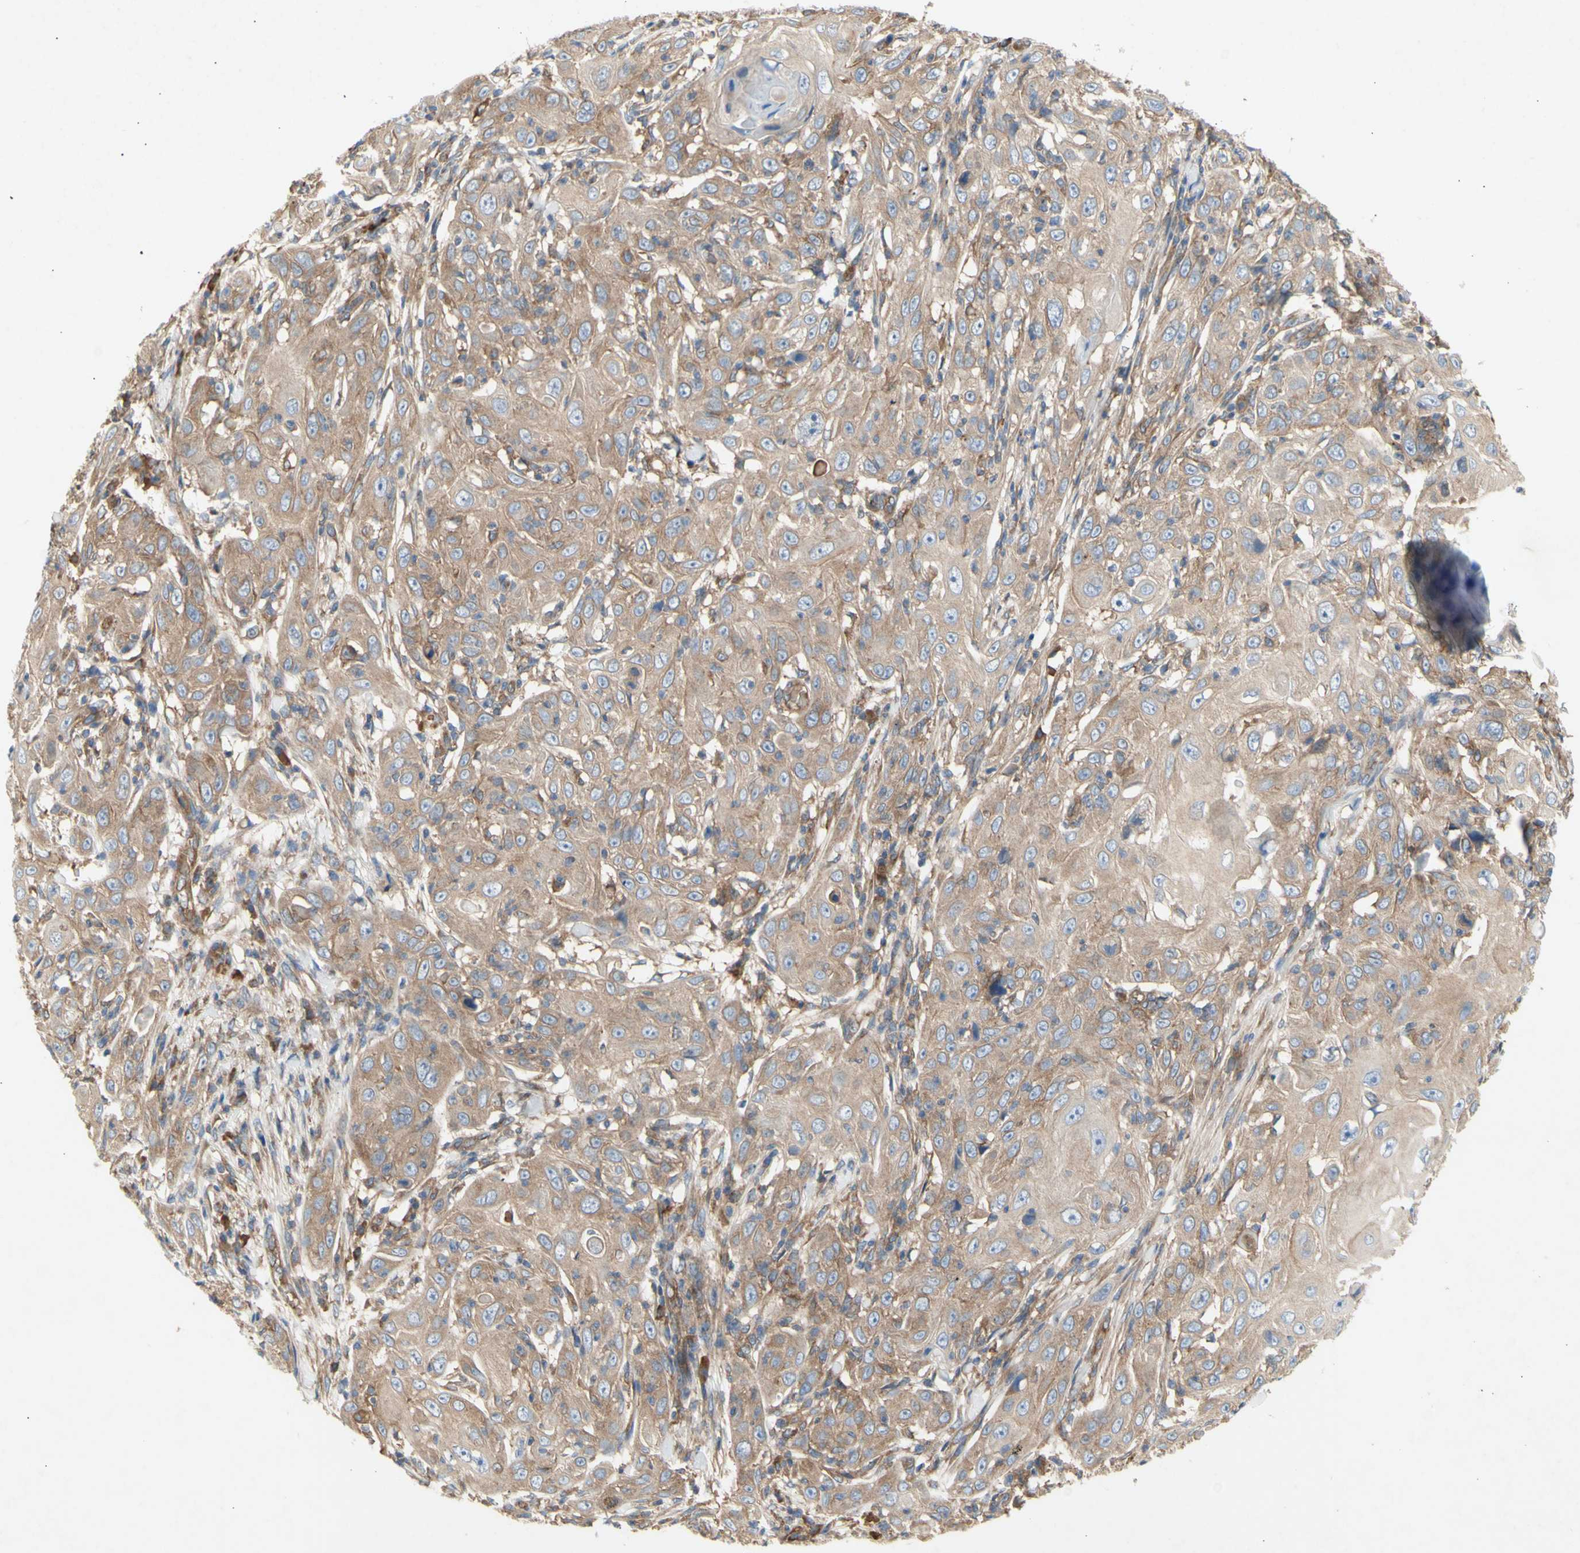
{"staining": {"intensity": "weak", "quantity": ">75%", "location": "cytoplasmic/membranous"}, "tissue": "skin cancer", "cell_type": "Tumor cells", "image_type": "cancer", "snomed": [{"axis": "morphology", "description": "Squamous cell carcinoma, NOS"}, {"axis": "topography", "description": "Skin"}], "caption": "IHC (DAB (3,3'-diaminobenzidine)) staining of human squamous cell carcinoma (skin) reveals weak cytoplasmic/membranous protein positivity in approximately >75% of tumor cells.", "gene": "KLC1", "patient": {"sex": "female", "age": 88}}